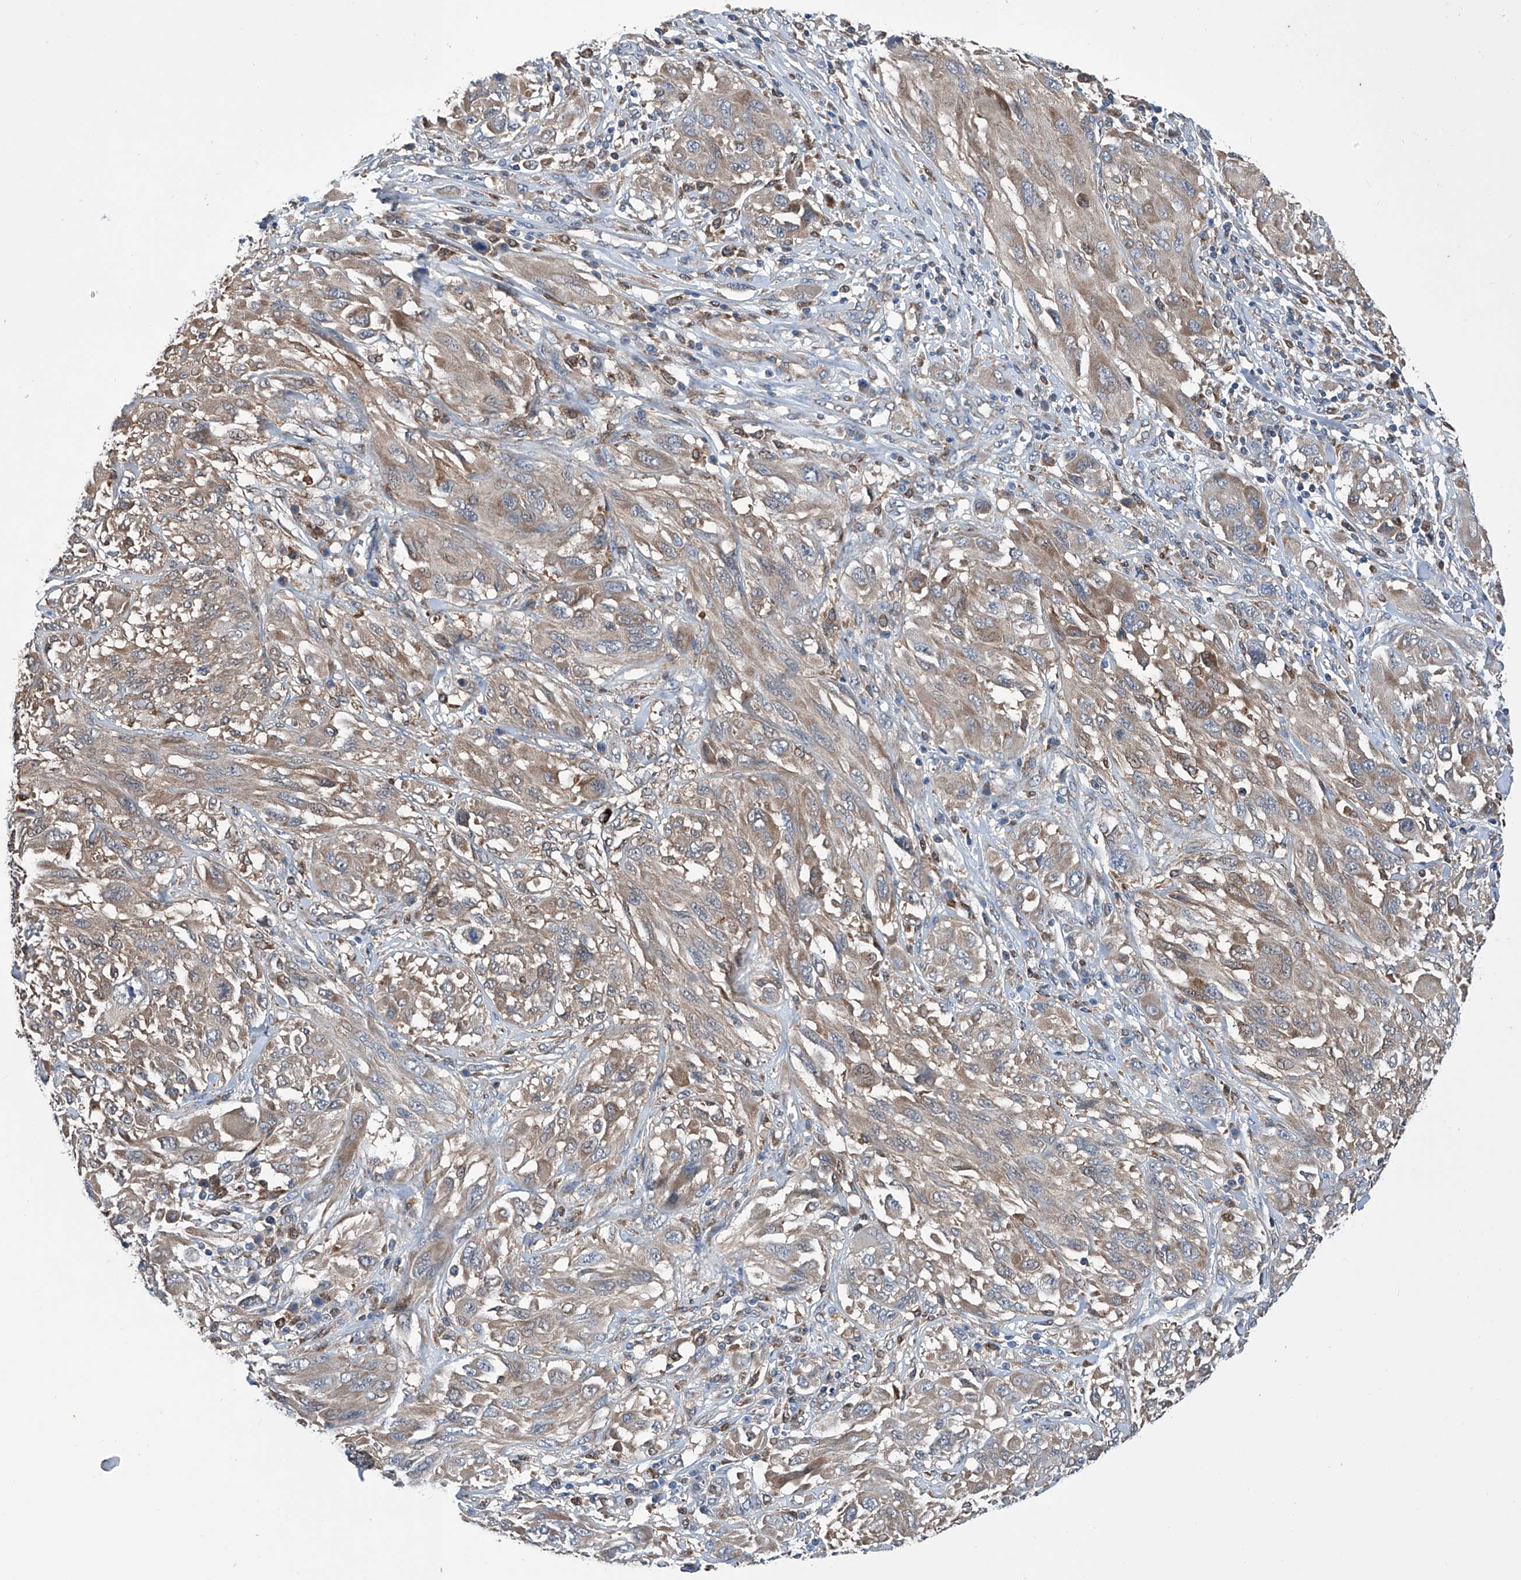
{"staining": {"intensity": "weak", "quantity": ">75%", "location": "cytoplasmic/membranous"}, "tissue": "melanoma", "cell_type": "Tumor cells", "image_type": "cancer", "snomed": [{"axis": "morphology", "description": "Malignant melanoma, NOS"}, {"axis": "topography", "description": "Skin"}], "caption": "Malignant melanoma stained with a brown dye displays weak cytoplasmic/membranous positive expression in about >75% of tumor cells.", "gene": "SPATA20", "patient": {"sex": "female", "age": 91}}